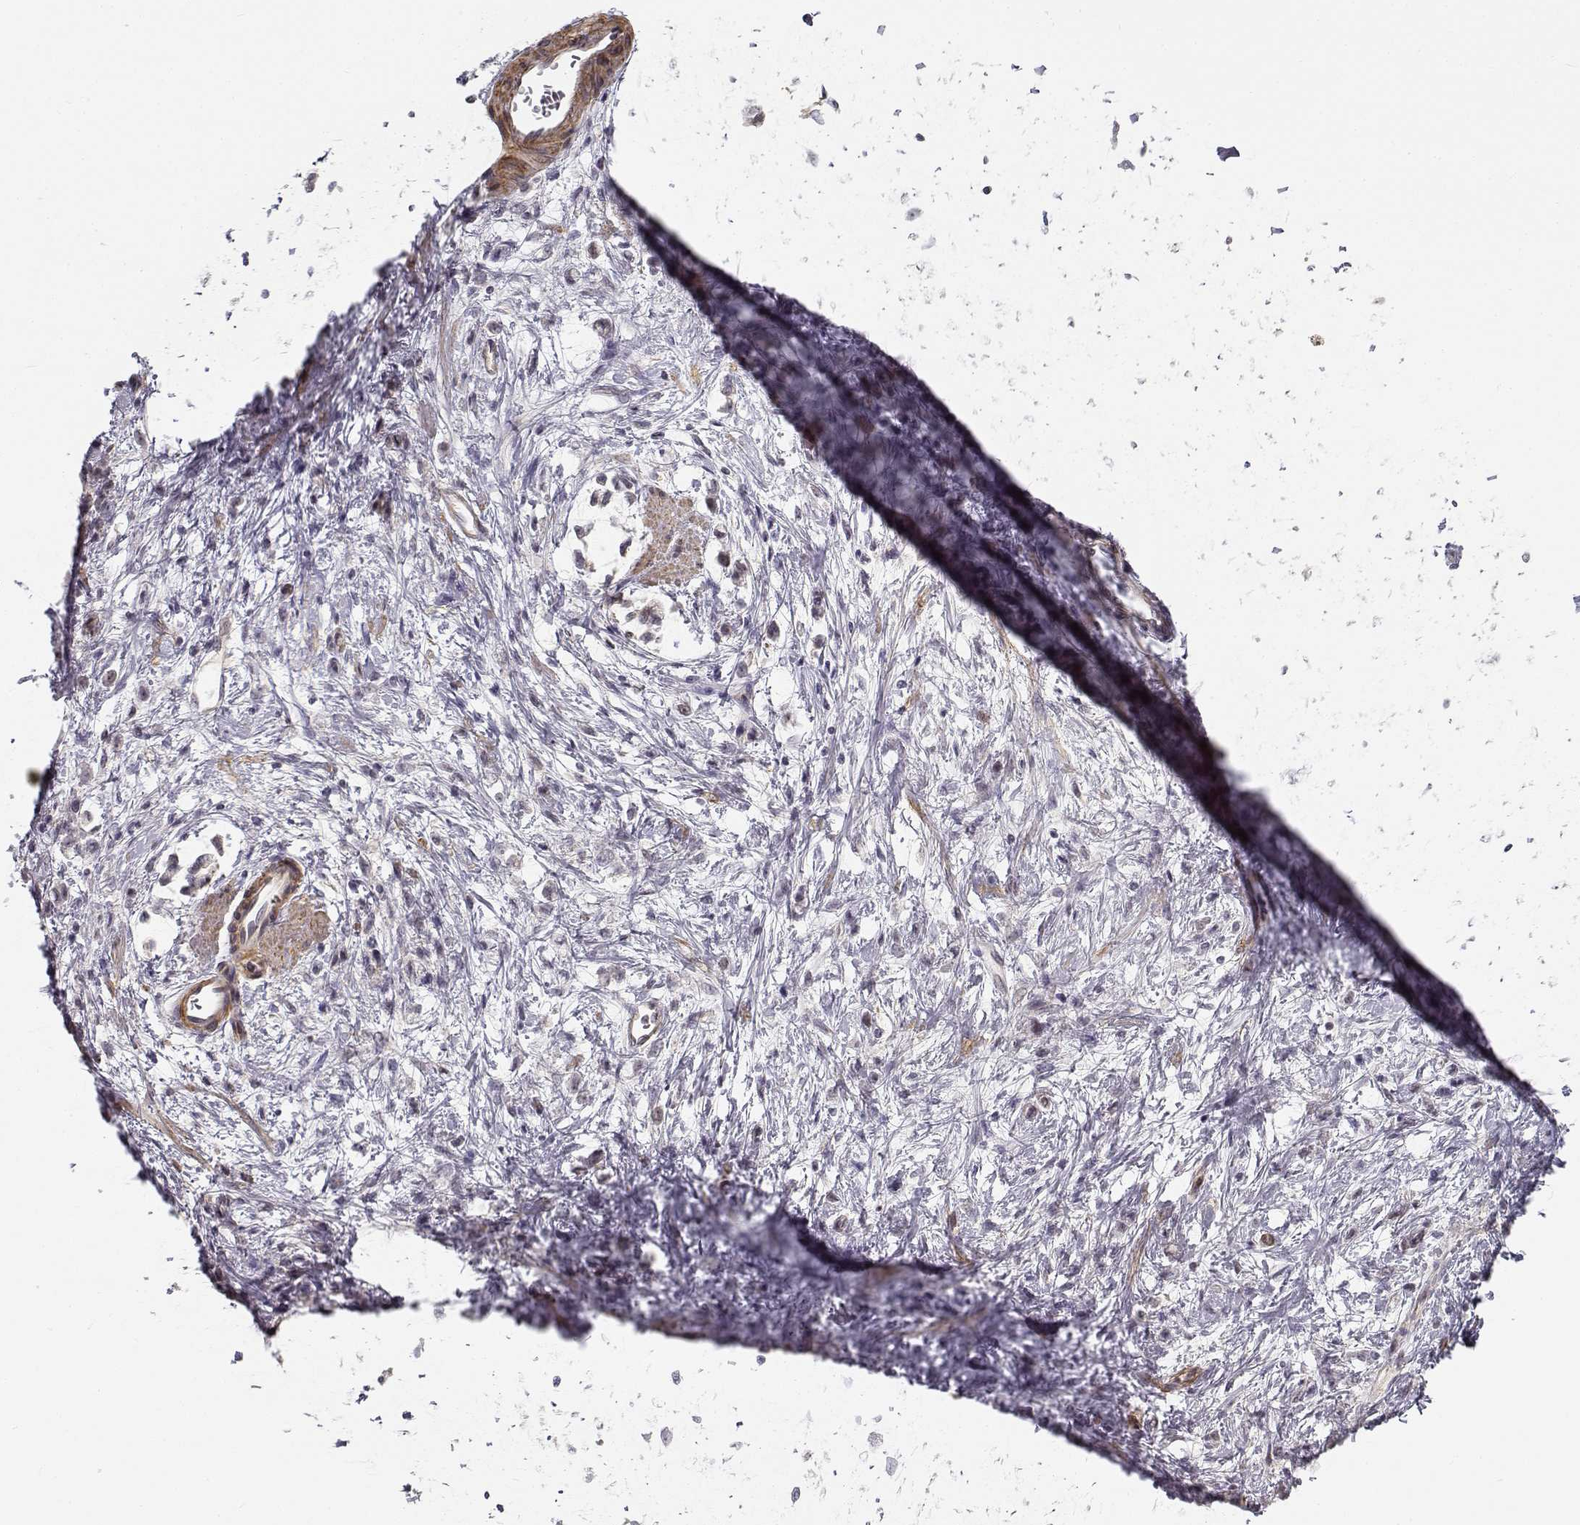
{"staining": {"intensity": "negative", "quantity": "none", "location": "none"}, "tissue": "stomach cancer", "cell_type": "Tumor cells", "image_type": "cancer", "snomed": [{"axis": "morphology", "description": "Adenocarcinoma, NOS"}, {"axis": "topography", "description": "Stomach"}], "caption": "Immunohistochemistry of stomach adenocarcinoma exhibits no positivity in tumor cells.", "gene": "RGS9BP", "patient": {"sex": "female", "age": 60}}